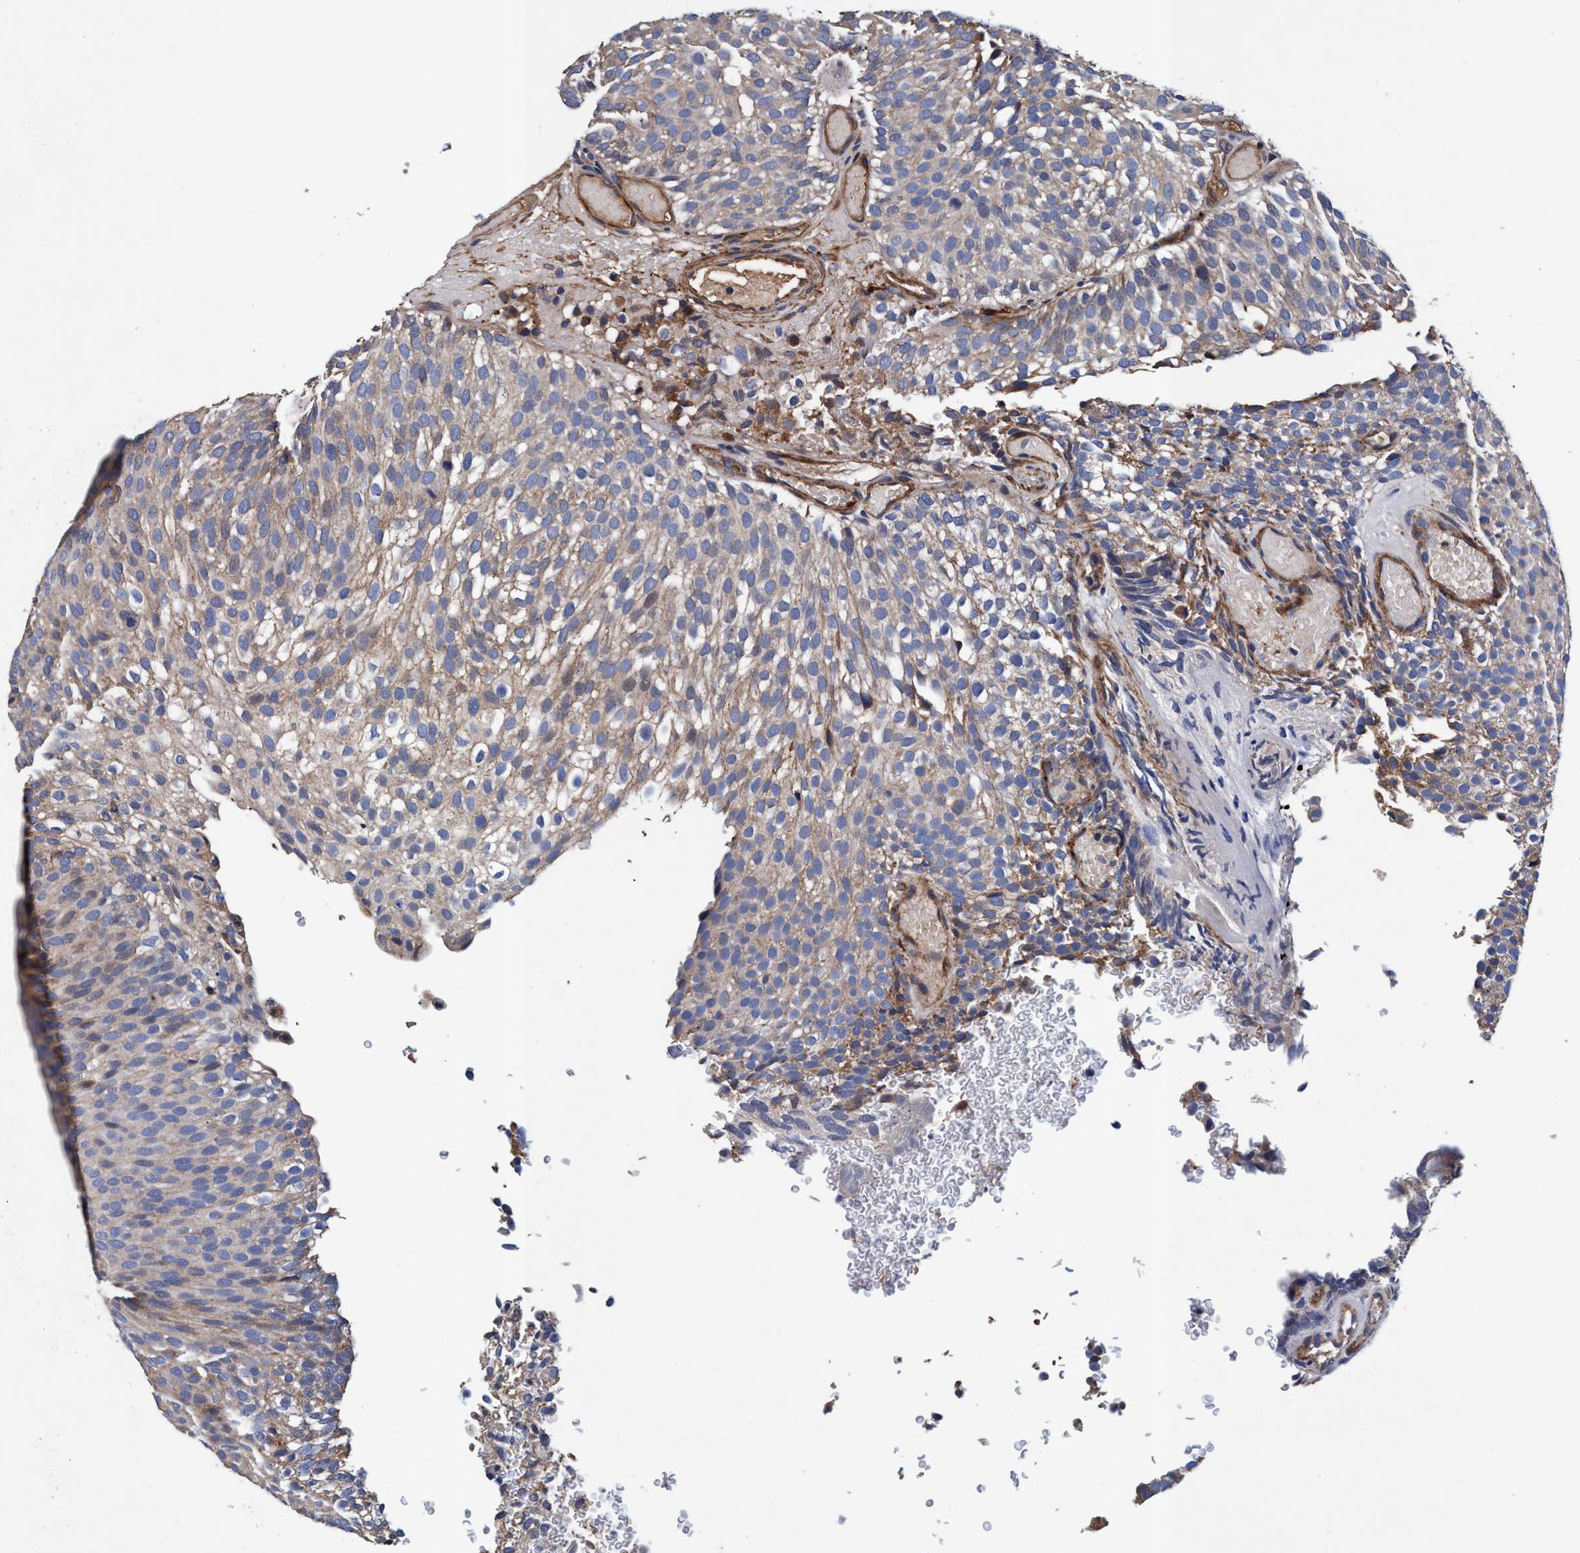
{"staining": {"intensity": "weak", "quantity": "25%-75%", "location": "cytoplasmic/membranous"}, "tissue": "urothelial cancer", "cell_type": "Tumor cells", "image_type": "cancer", "snomed": [{"axis": "morphology", "description": "Urothelial carcinoma, Low grade"}, {"axis": "topography", "description": "Urinary bladder"}], "caption": "The image displays staining of low-grade urothelial carcinoma, revealing weak cytoplasmic/membranous protein staining (brown color) within tumor cells.", "gene": "RNF208", "patient": {"sex": "male", "age": 78}}